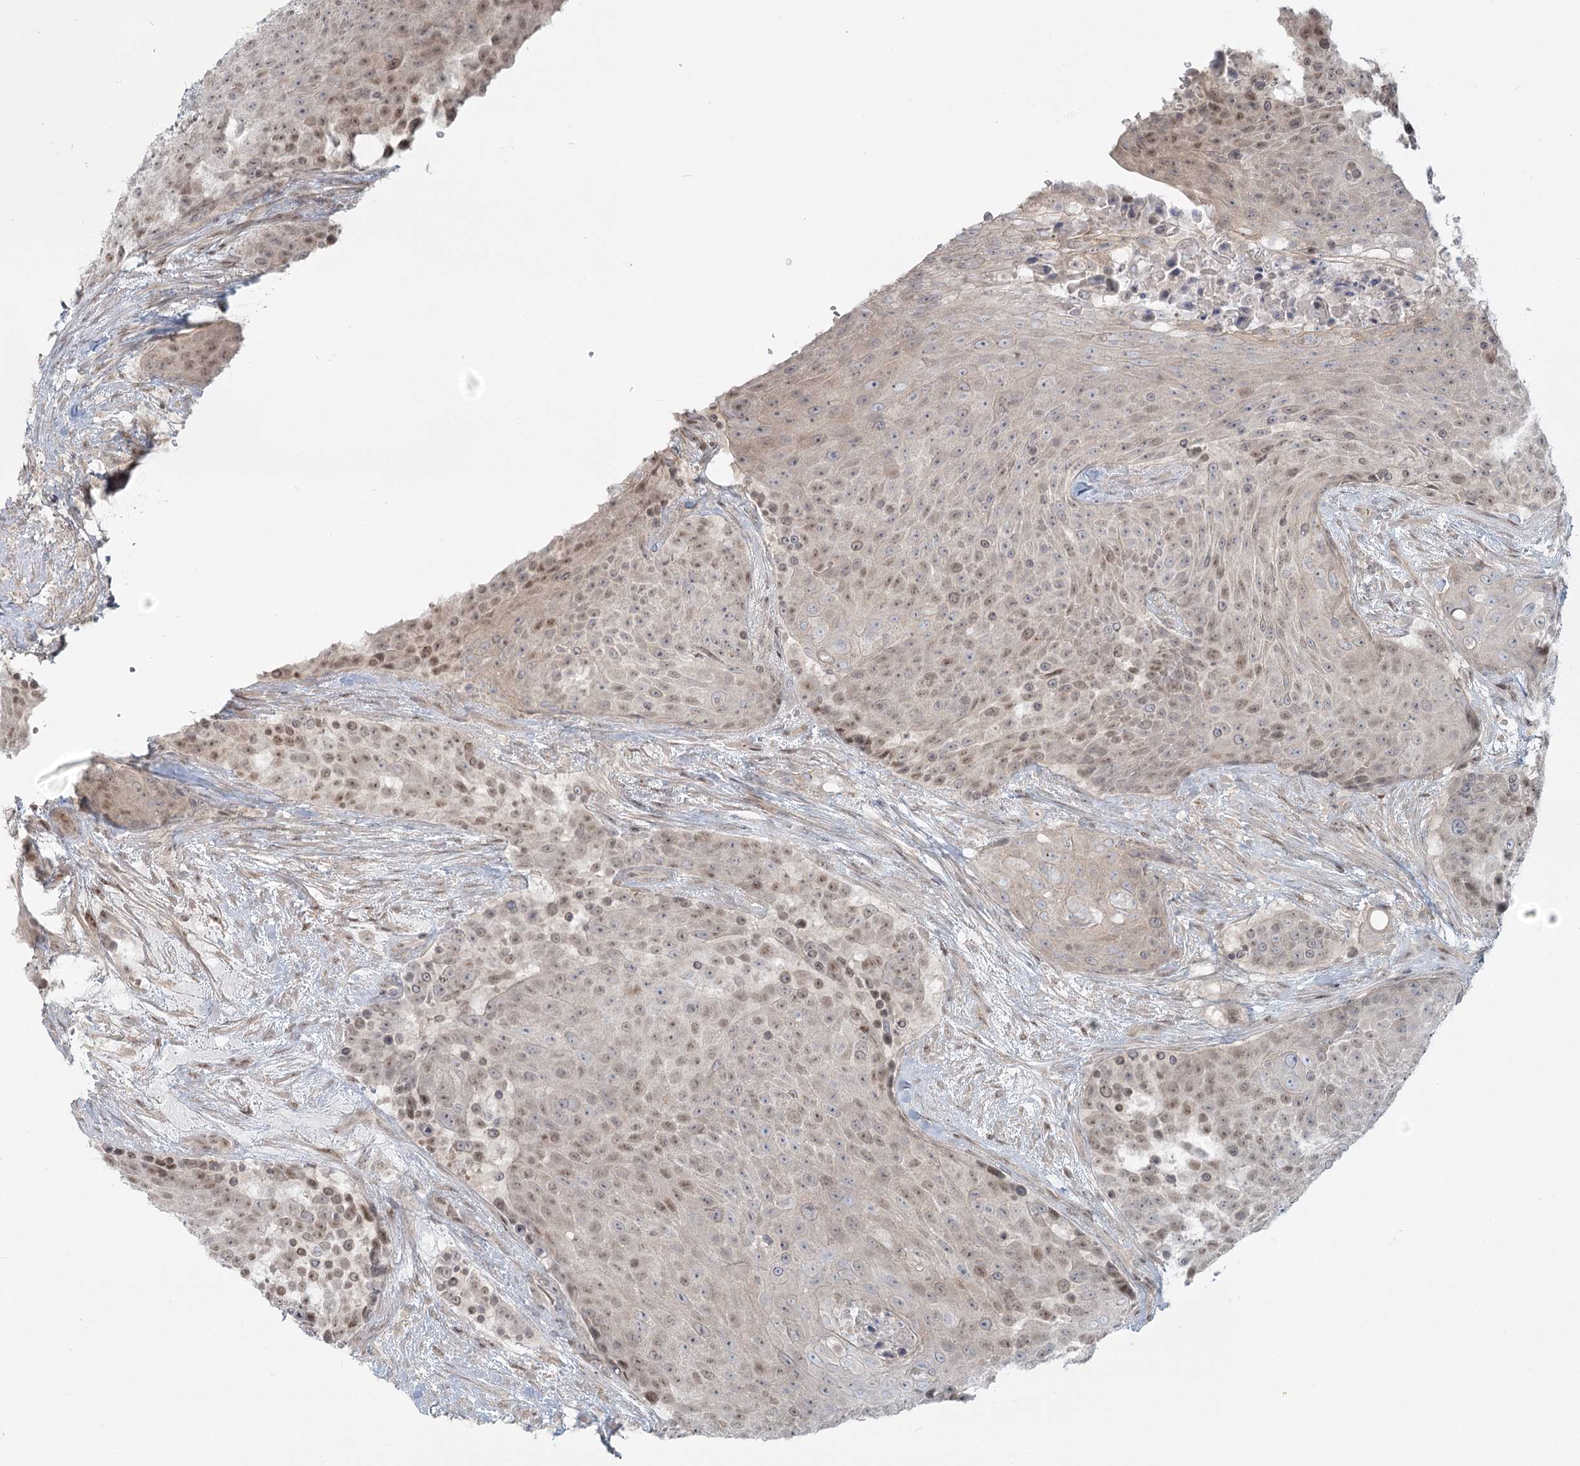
{"staining": {"intensity": "weak", "quantity": "25%-75%", "location": "nuclear"}, "tissue": "urothelial cancer", "cell_type": "Tumor cells", "image_type": "cancer", "snomed": [{"axis": "morphology", "description": "Urothelial carcinoma, High grade"}, {"axis": "topography", "description": "Urinary bladder"}], "caption": "Immunohistochemistry image of human urothelial carcinoma (high-grade) stained for a protein (brown), which reveals low levels of weak nuclear positivity in approximately 25%-75% of tumor cells.", "gene": "R3HCC1L", "patient": {"sex": "female", "age": 63}}